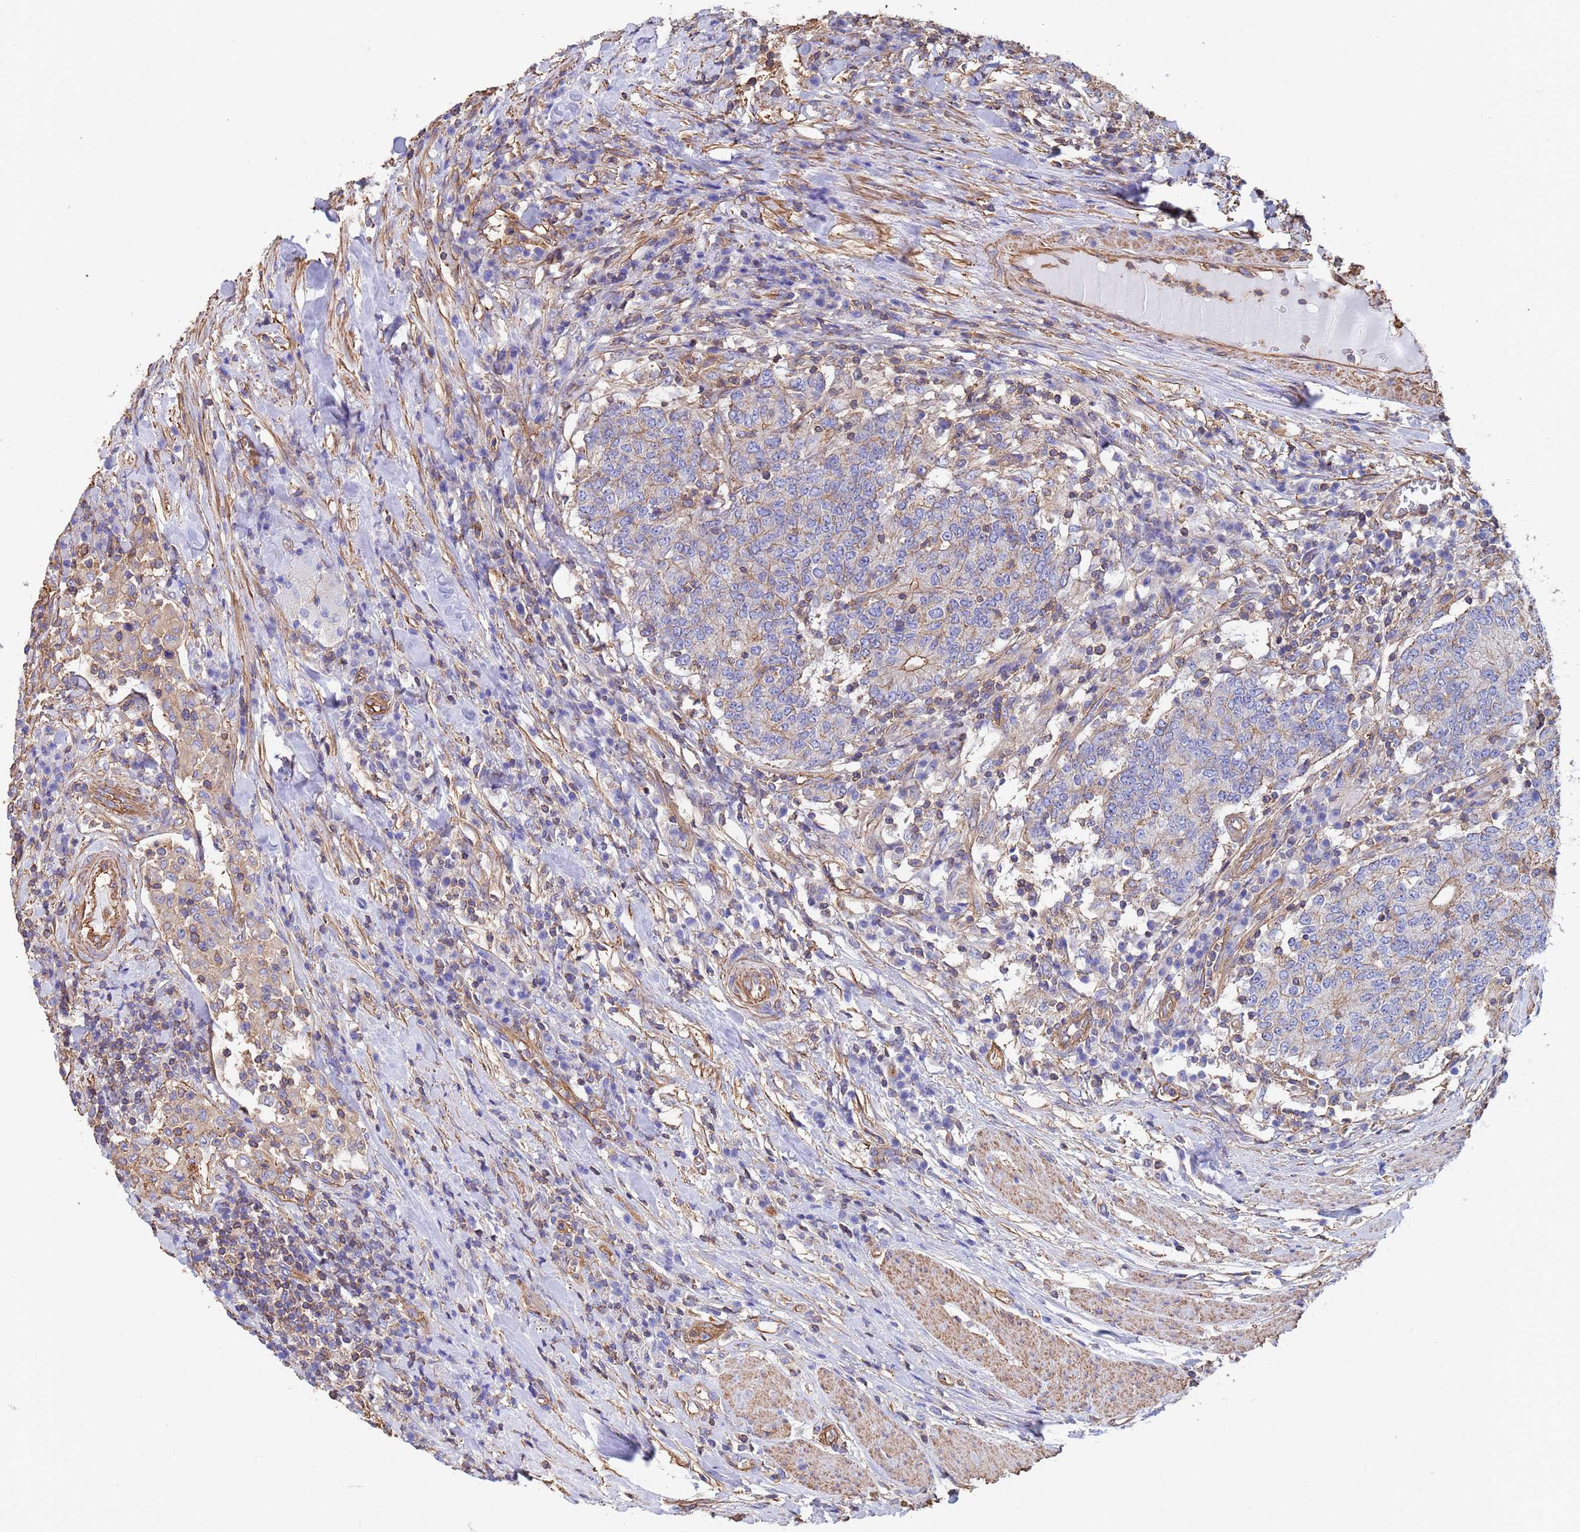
{"staining": {"intensity": "moderate", "quantity": "25%-75%", "location": "cytoplasmic/membranous"}, "tissue": "colorectal cancer", "cell_type": "Tumor cells", "image_type": "cancer", "snomed": [{"axis": "morphology", "description": "Adenocarcinoma, NOS"}, {"axis": "topography", "description": "Colon"}], "caption": "Immunohistochemical staining of human colorectal cancer reveals medium levels of moderate cytoplasmic/membranous staining in about 25%-75% of tumor cells.", "gene": "MYL12A", "patient": {"sex": "female", "age": 75}}